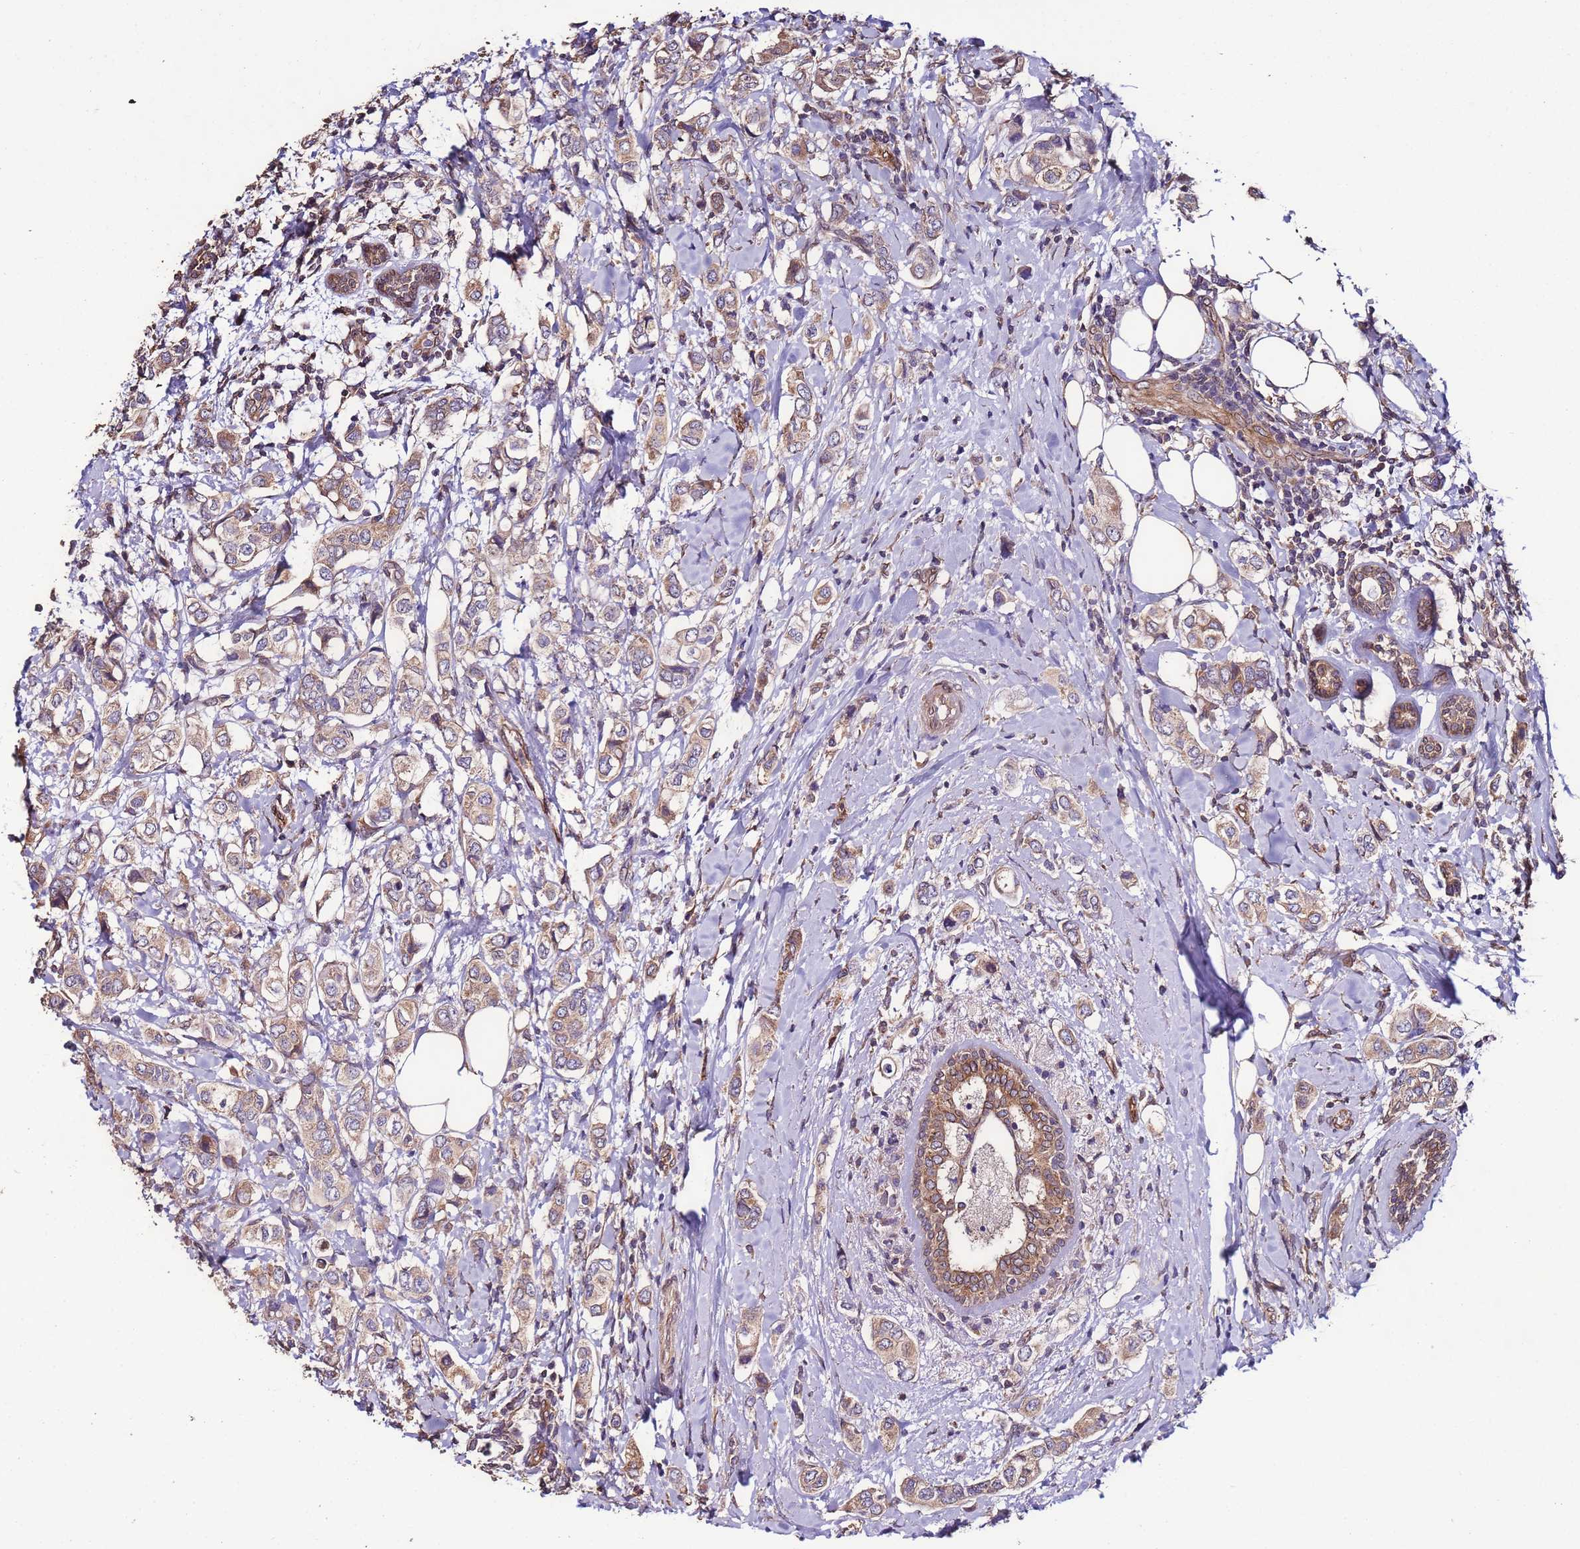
{"staining": {"intensity": "weak", "quantity": ">75%", "location": "cytoplasmic/membranous"}, "tissue": "breast cancer", "cell_type": "Tumor cells", "image_type": "cancer", "snomed": [{"axis": "morphology", "description": "Lobular carcinoma"}, {"axis": "topography", "description": "Breast"}], "caption": "Breast cancer (lobular carcinoma) tissue exhibits weak cytoplasmic/membranous expression in about >75% of tumor cells", "gene": "SLC41A3", "patient": {"sex": "female", "age": 51}}